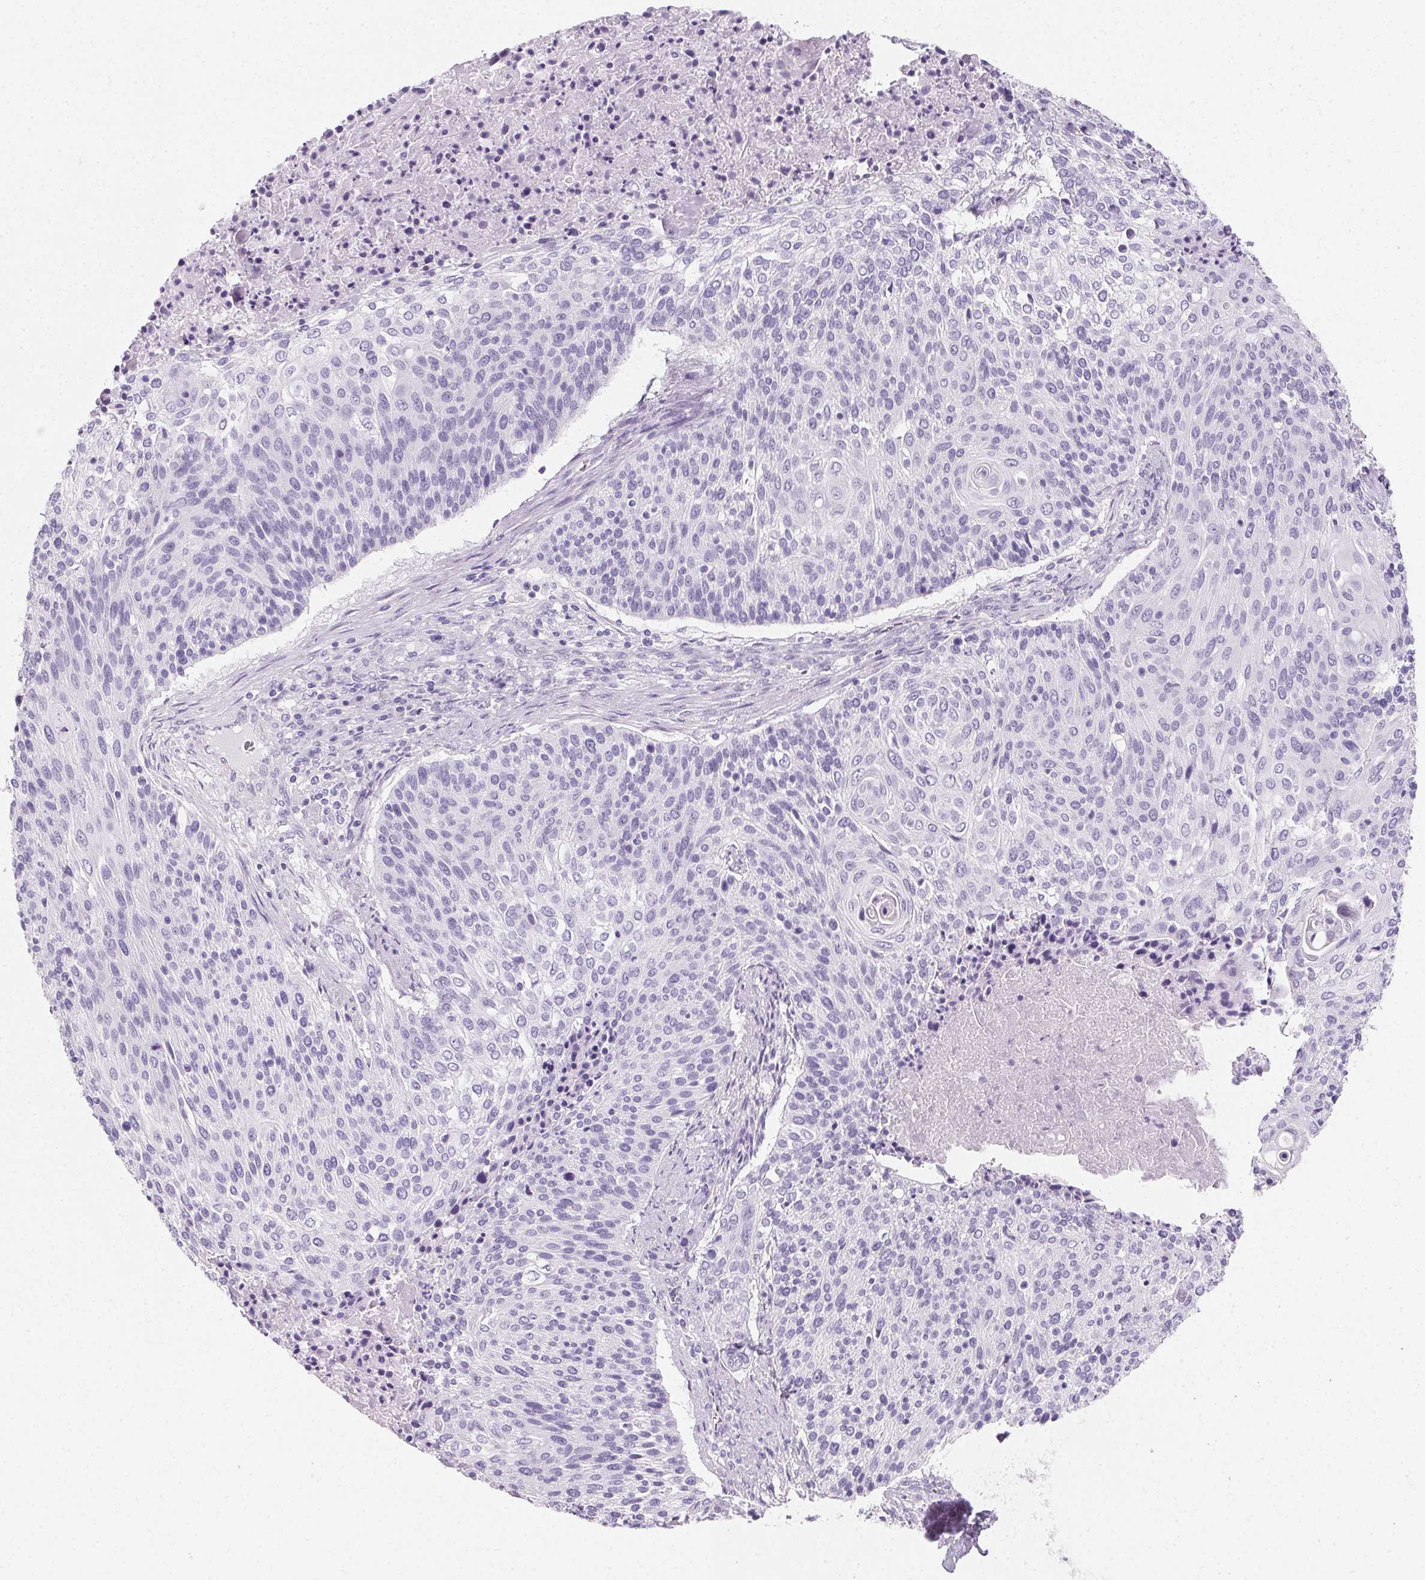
{"staining": {"intensity": "negative", "quantity": "none", "location": "none"}, "tissue": "cervical cancer", "cell_type": "Tumor cells", "image_type": "cancer", "snomed": [{"axis": "morphology", "description": "Squamous cell carcinoma, NOS"}, {"axis": "topography", "description": "Cervix"}], "caption": "Immunohistochemical staining of cervical cancer (squamous cell carcinoma) shows no significant expression in tumor cells. (Stains: DAB (3,3'-diaminobenzidine) immunohistochemistry (IHC) with hematoxylin counter stain, Microscopy: brightfield microscopy at high magnification).", "gene": "PRSS3", "patient": {"sex": "female", "age": 31}}